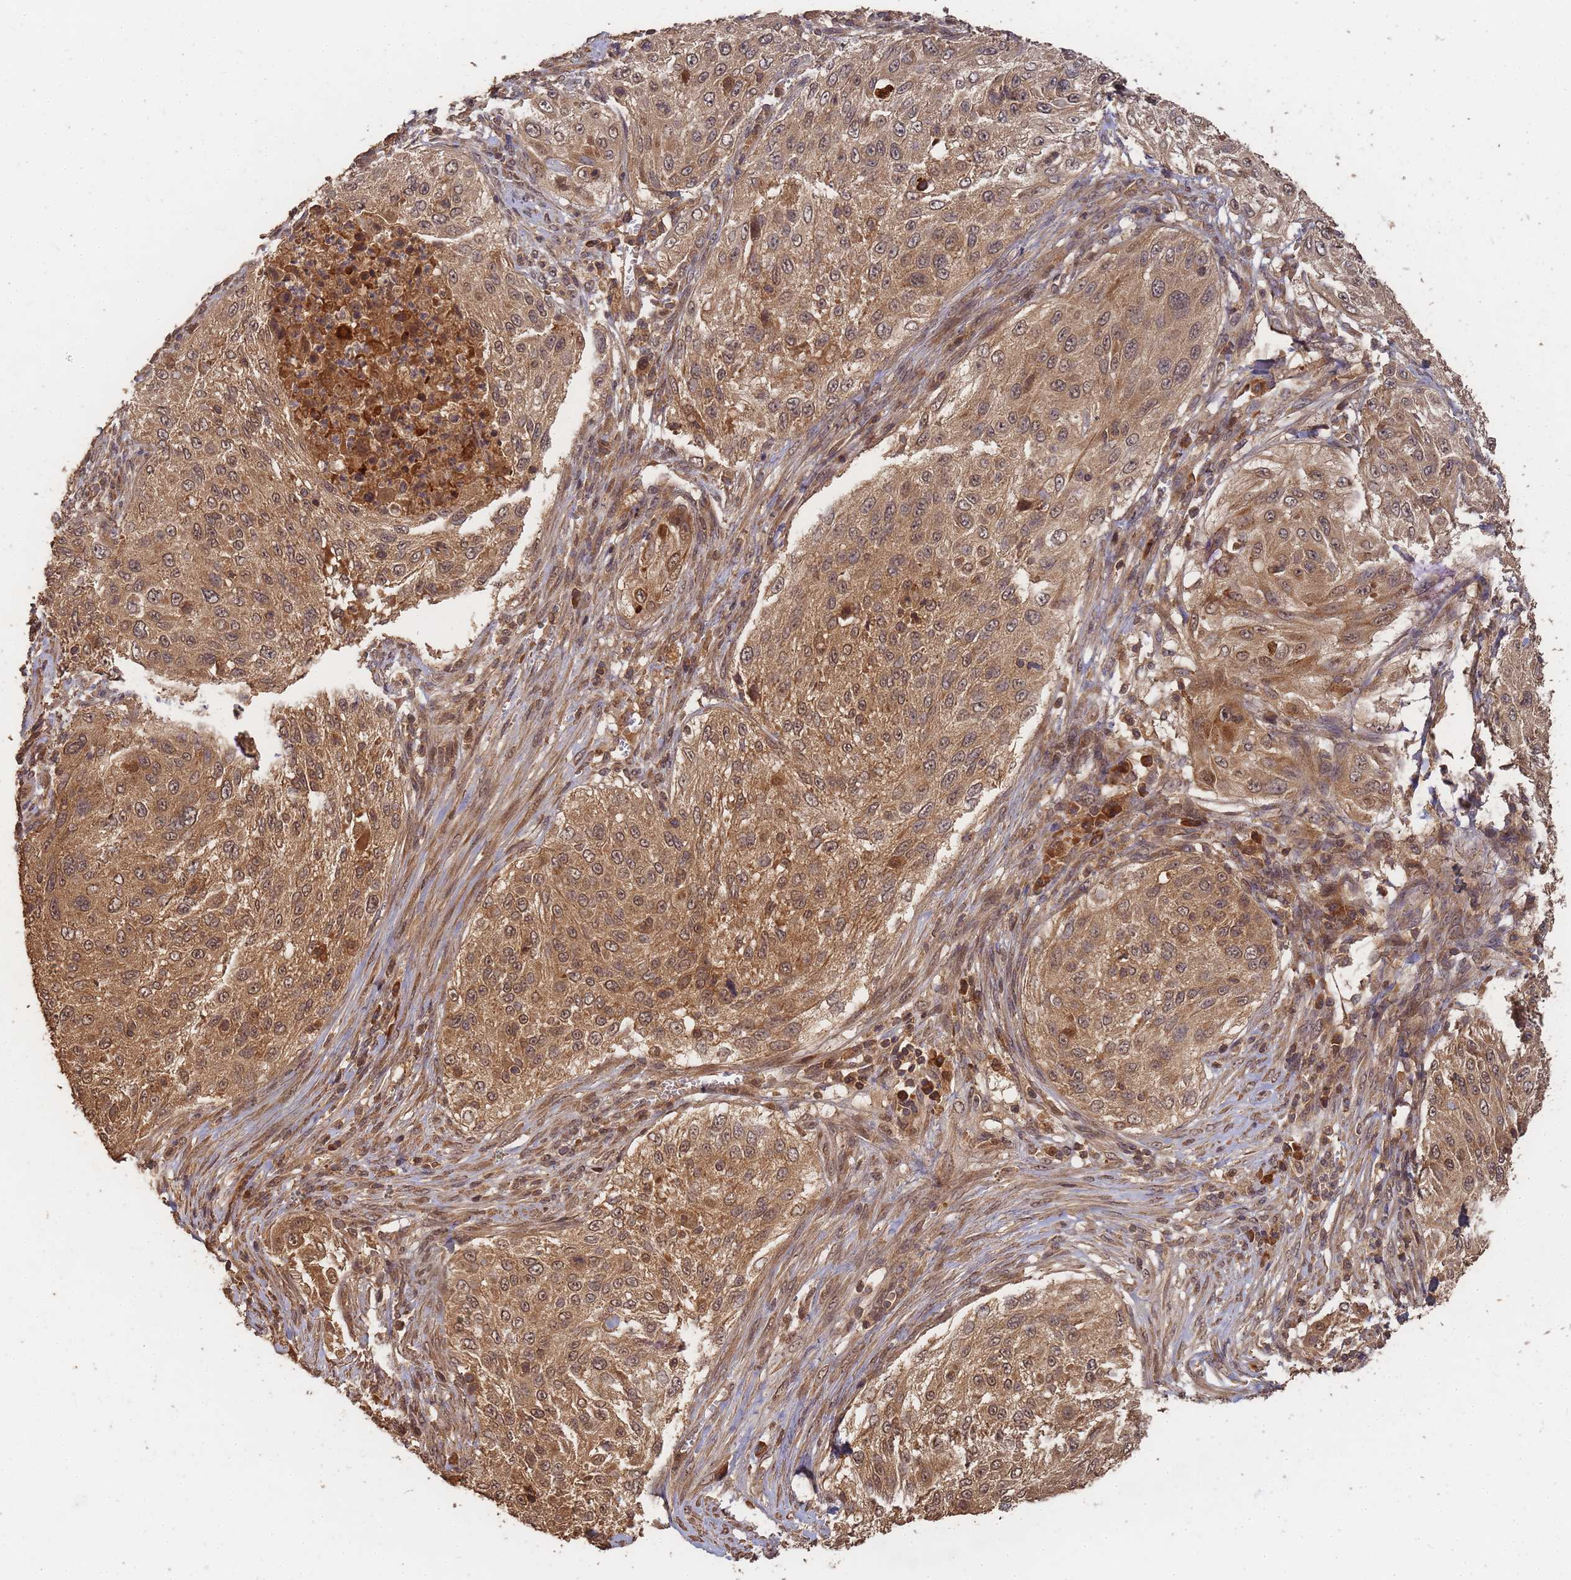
{"staining": {"intensity": "moderate", "quantity": ">75%", "location": "cytoplasmic/membranous,nuclear"}, "tissue": "cervical cancer", "cell_type": "Tumor cells", "image_type": "cancer", "snomed": [{"axis": "morphology", "description": "Squamous cell carcinoma, NOS"}, {"axis": "topography", "description": "Cervix"}], "caption": "Protein staining reveals moderate cytoplasmic/membranous and nuclear staining in approximately >75% of tumor cells in cervical squamous cell carcinoma.", "gene": "ALKBH1", "patient": {"sex": "female", "age": 42}}